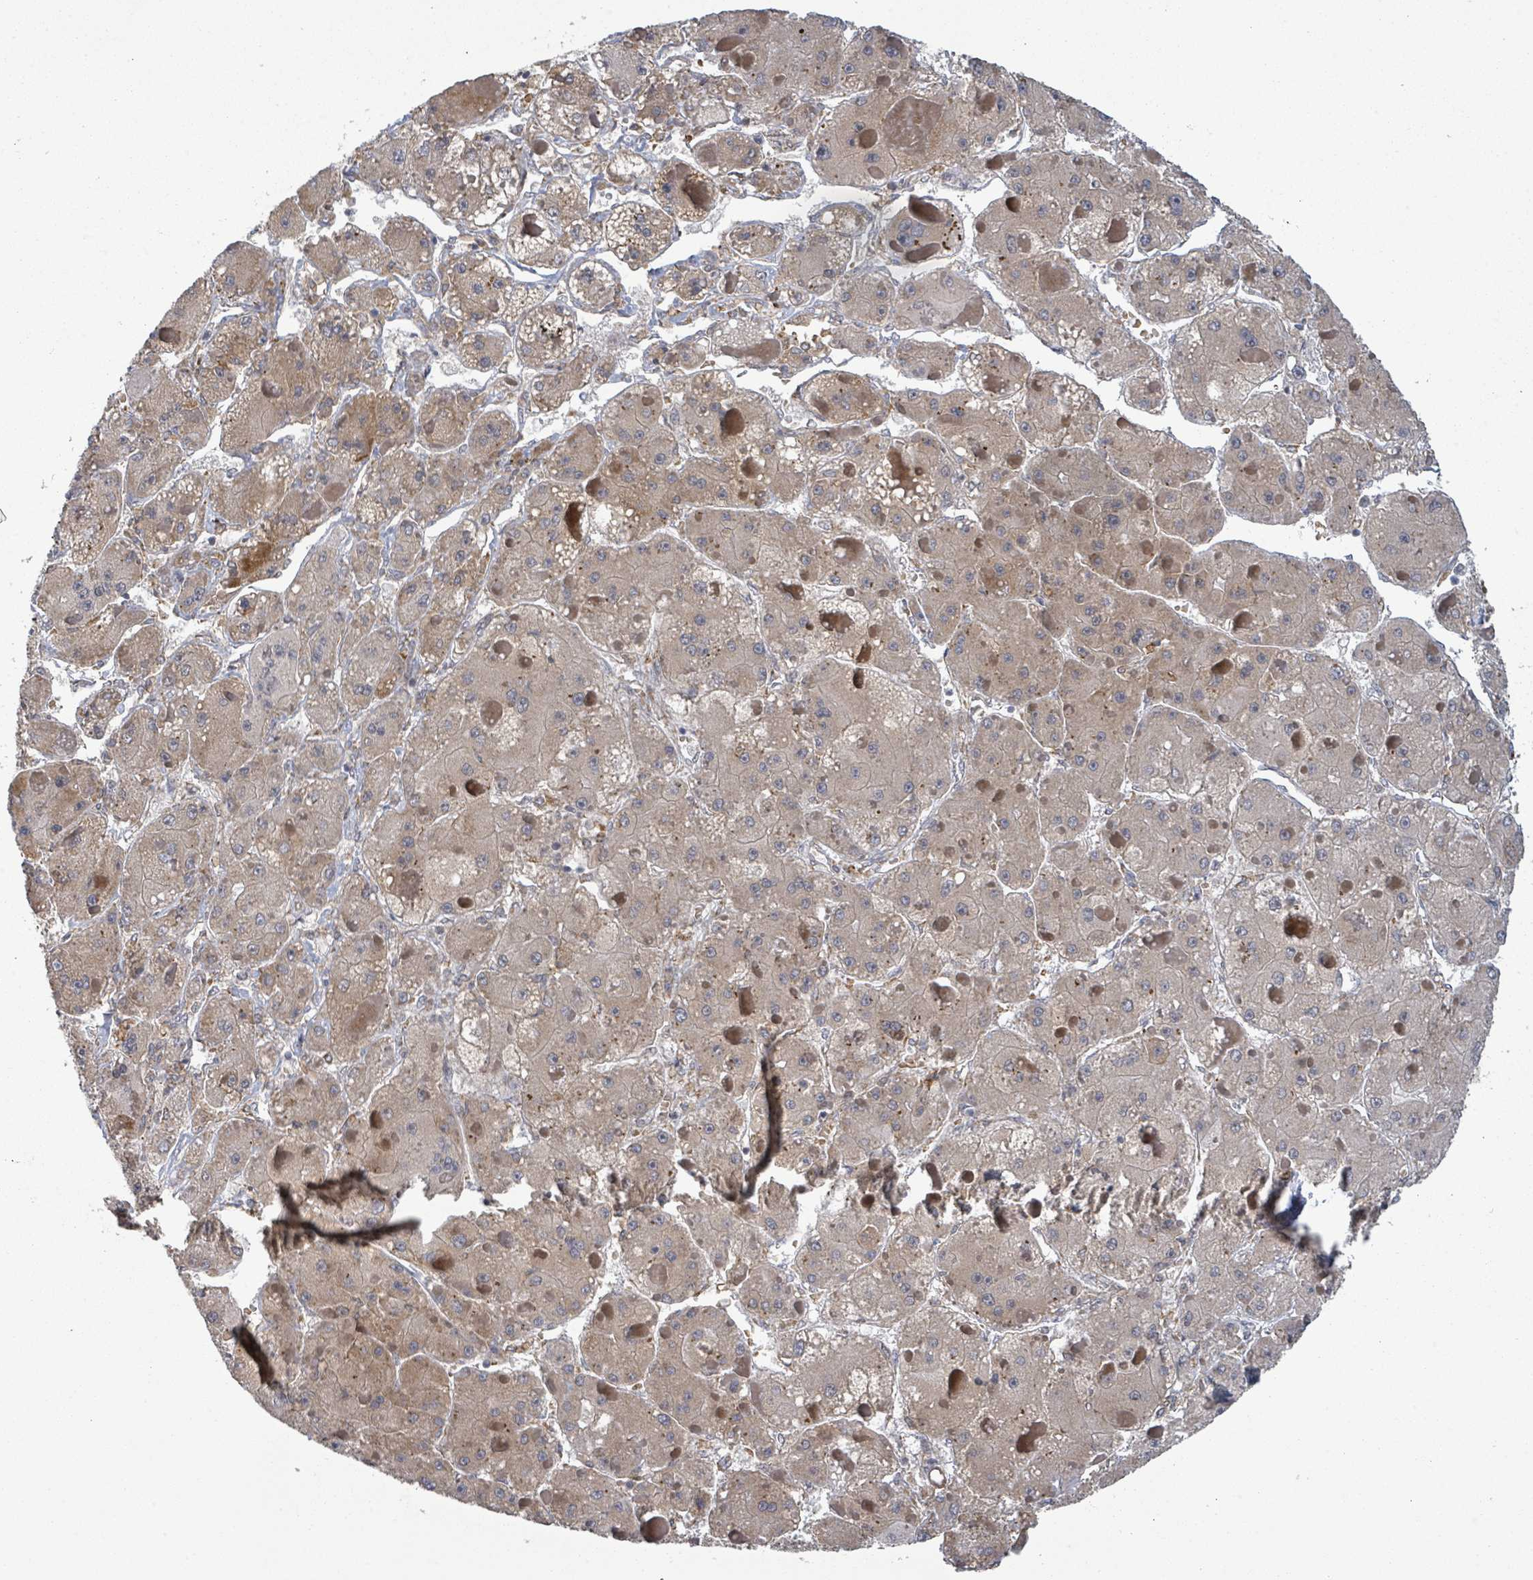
{"staining": {"intensity": "weak", "quantity": "25%-75%", "location": "cytoplasmic/membranous"}, "tissue": "liver cancer", "cell_type": "Tumor cells", "image_type": "cancer", "snomed": [{"axis": "morphology", "description": "Carcinoma, Hepatocellular, NOS"}, {"axis": "topography", "description": "Liver"}], "caption": "Liver cancer (hepatocellular carcinoma) stained for a protein shows weak cytoplasmic/membranous positivity in tumor cells. The staining was performed using DAB (3,3'-diaminobenzidine), with brown indicating positive protein expression. Nuclei are stained blue with hematoxylin.", "gene": "SHROOM2", "patient": {"sex": "female", "age": 73}}